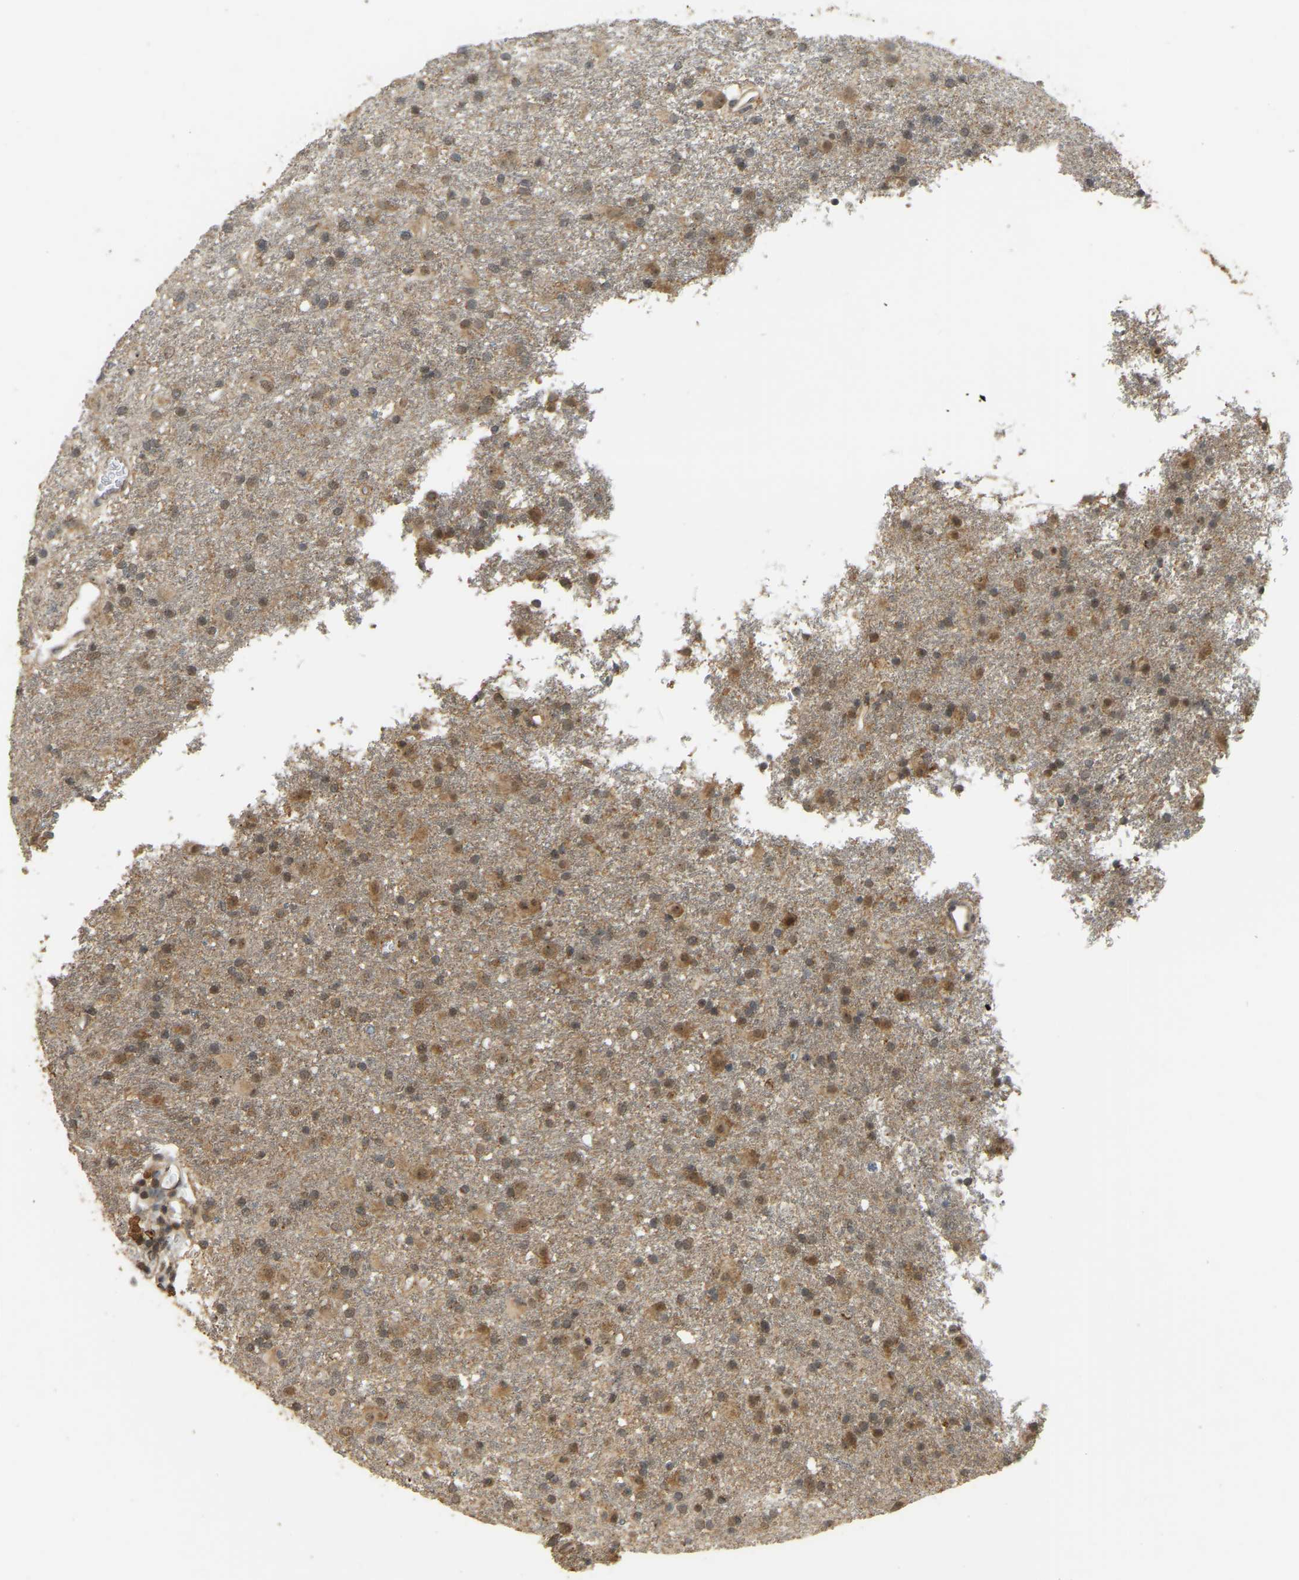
{"staining": {"intensity": "moderate", "quantity": "25%-75%", "location": "cytoplasmic/membranous"}, "tissue": "glioma", "cell_type": "Tumor cells", "image_type": "cancer", "snomed": [{"axis": "morphology", "description": "Glioma, malignant, Low grade"}, {"axis": "topography", "description": "Brain"}], "caption": "The micrograph displays immunohistochemical staining of malignant glioma (low-grade). There is moderate cytoplasmic/membranous positivity is present in about 25%-75% of tumor cells. (brown staining indicates protein expression, while blue staining denotes nuclei).", "gene": "BRF2", "patient": {"sex": "male", "age": 65}}